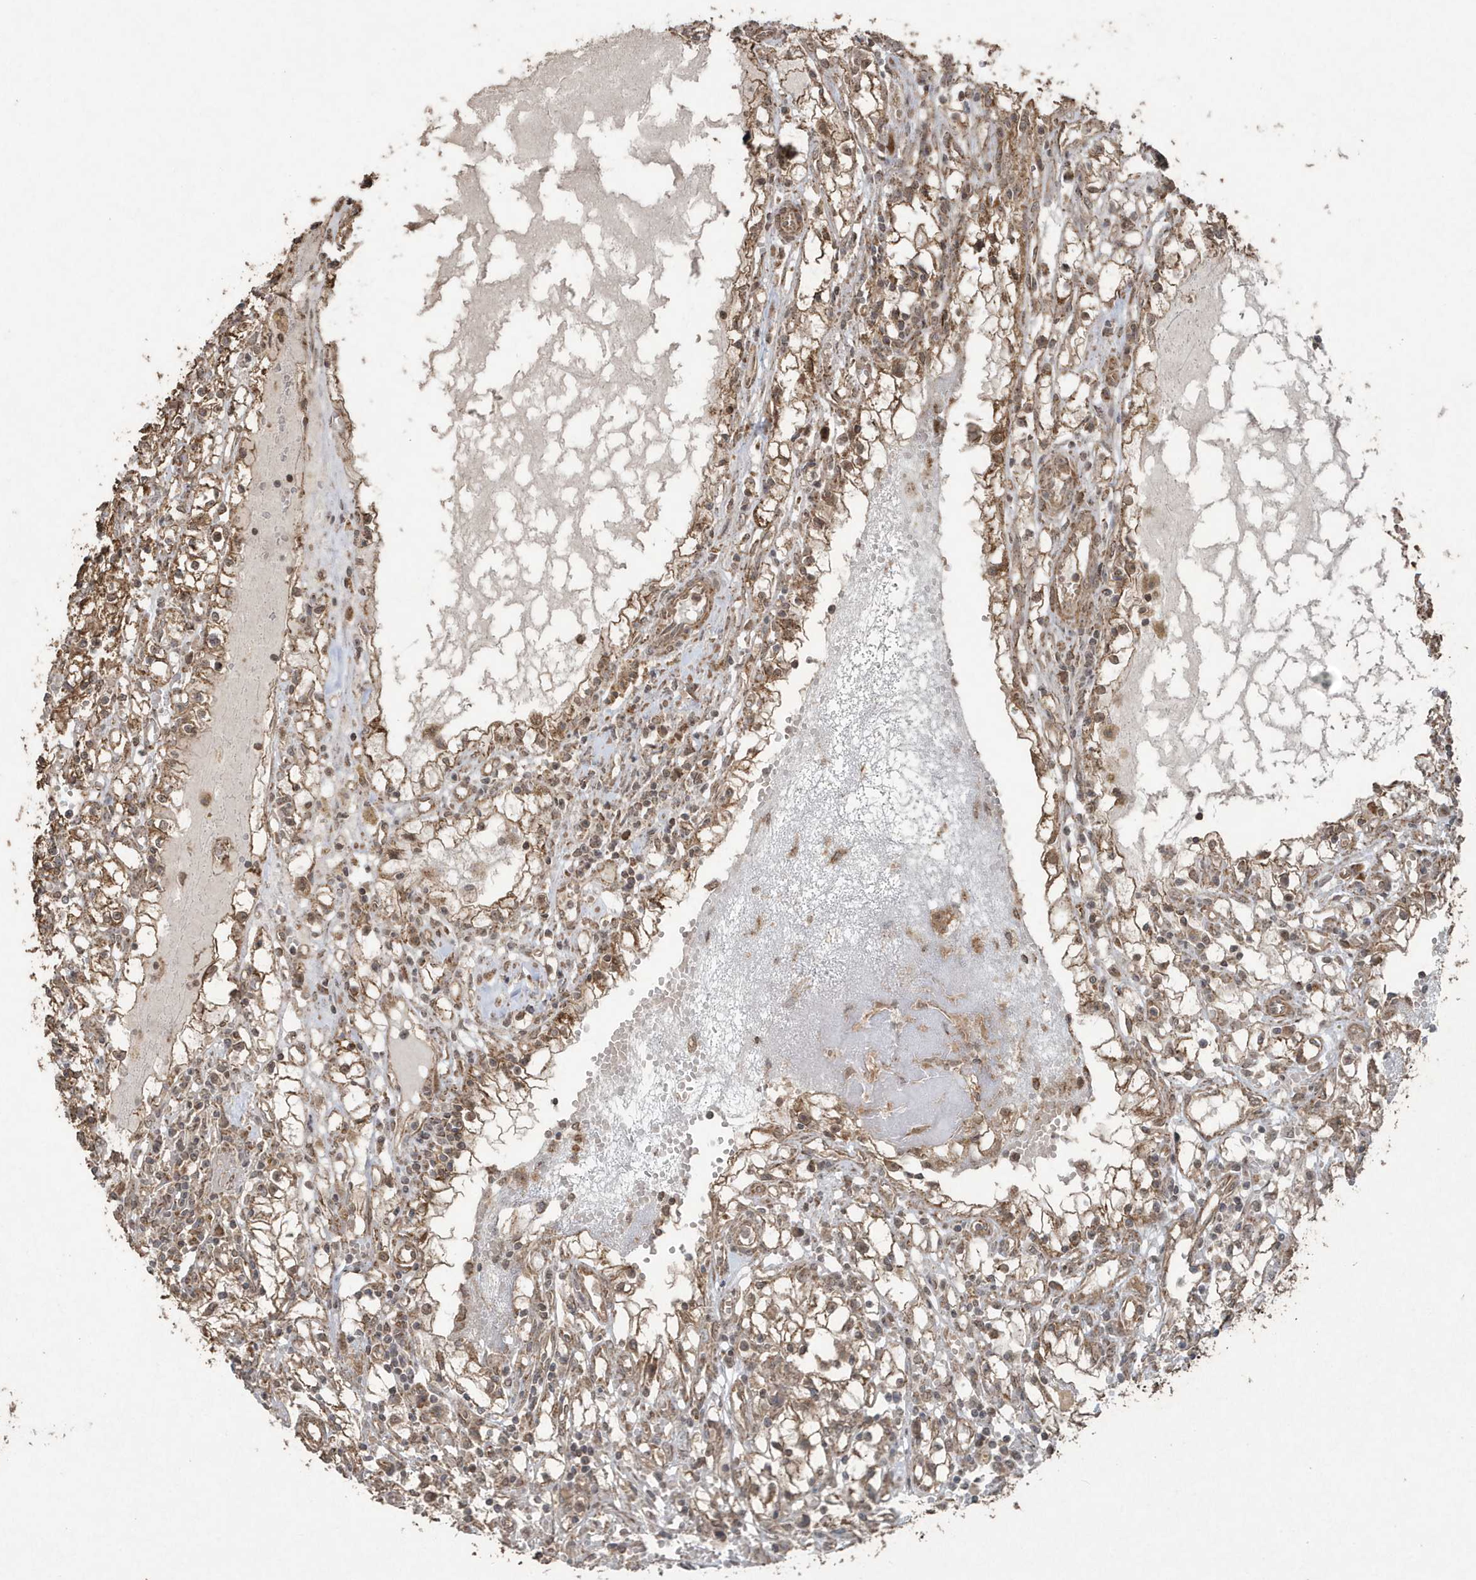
{"staining": {"intensity": "moderate", "quantity": ">75%", "location": "cytoplasmic/membranous"}, "tissue": "renal cancer", "cell_type": "Tumor cells", "image_type": "cancer", "snomed": [{"axis": "morphology", "description": "Adenocarcinoma, NOS"}, {"axis": "topography", "description": "Kidney"}], "caption": "Renal cancer (adenocarcinoma) stained for a protein shows moderate cytoplasmic/membranous positivity in tumor cells.", "gene": "PAXBP1", "patient": {"sex": "male", "age": 56}}